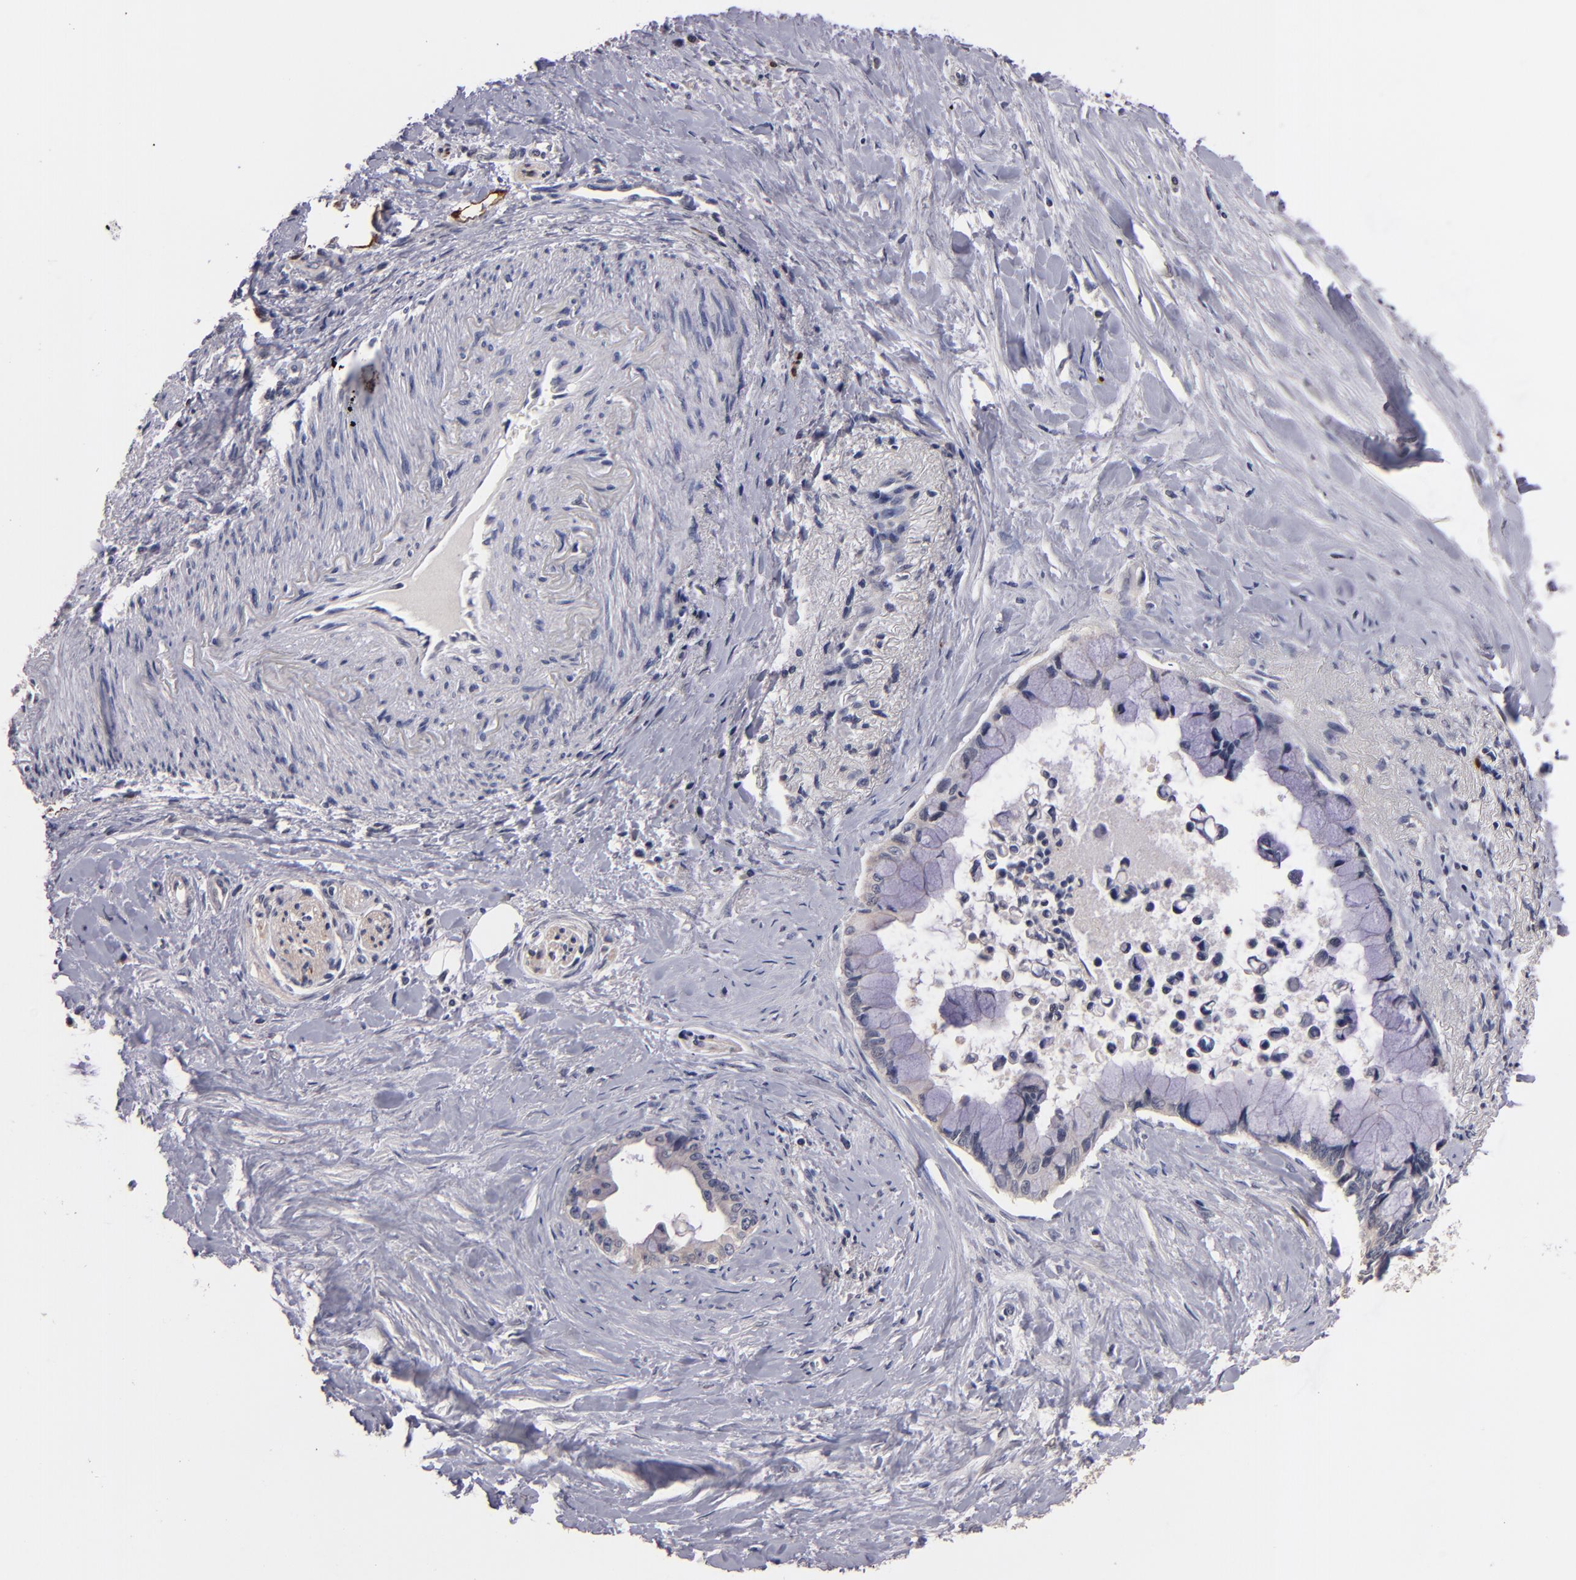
{"staining": {"intensity": "negative", "quantity": "none", "location": "none"}, "tissue": "pancreatic cancer", "cell_type": "Tumor cells", "image_type": "cancer", "snomed": [{"axis": "morphology", "description": "Adenocarcinoma, NOS"}, {"axis": "topography", "description": "Pancreas"}], "caption": "Micrograph shows no protein positivity in tumor cells of adenocarcinoma (pancreatic) tissue. (Stains: DAB (3,3'-diaminobenzidine) immunohistochemistry with hematoxylin counter stain, Microscopy: brightfield microscopy at high magnification).", "gene": "S100A1", "patient": {"sex": "male", "age": 59}}